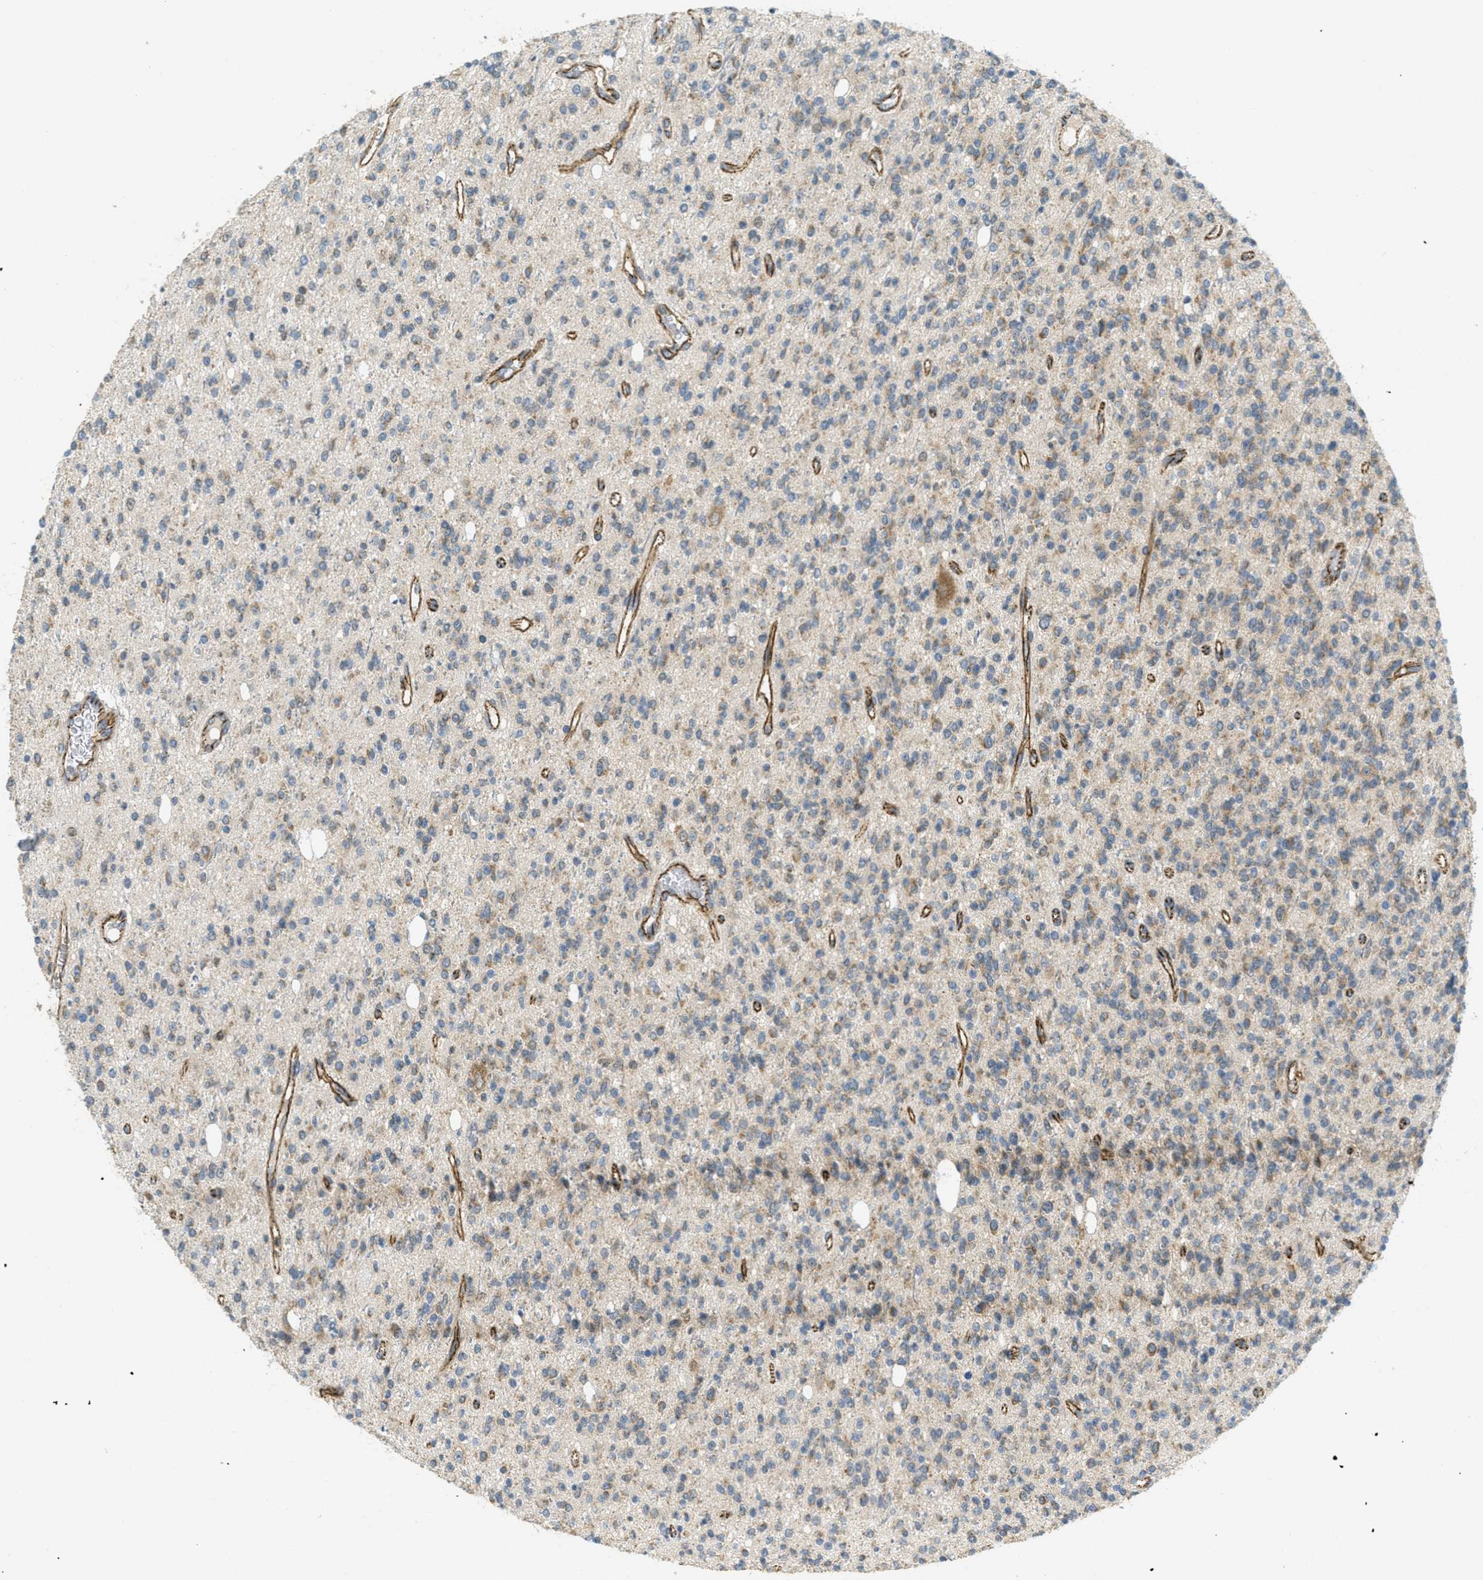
{"staining": {"intensity": "weak", "quantity": "<25%", "location": "cytoplasmic/membranous"}, "tissue": "glioma", "cell_type": "Tumor cells", "image_type": "cancer", "snomed": [{"axis": "morphology", "description": "Glioma, malignant, High grade"}, {"axis": "topography", "description": "Brain"}], "caption": "Tumor cells show no significant expression in glioma.", "gene": "JCAD", "patient": {"sex": "male", "age": 34}}